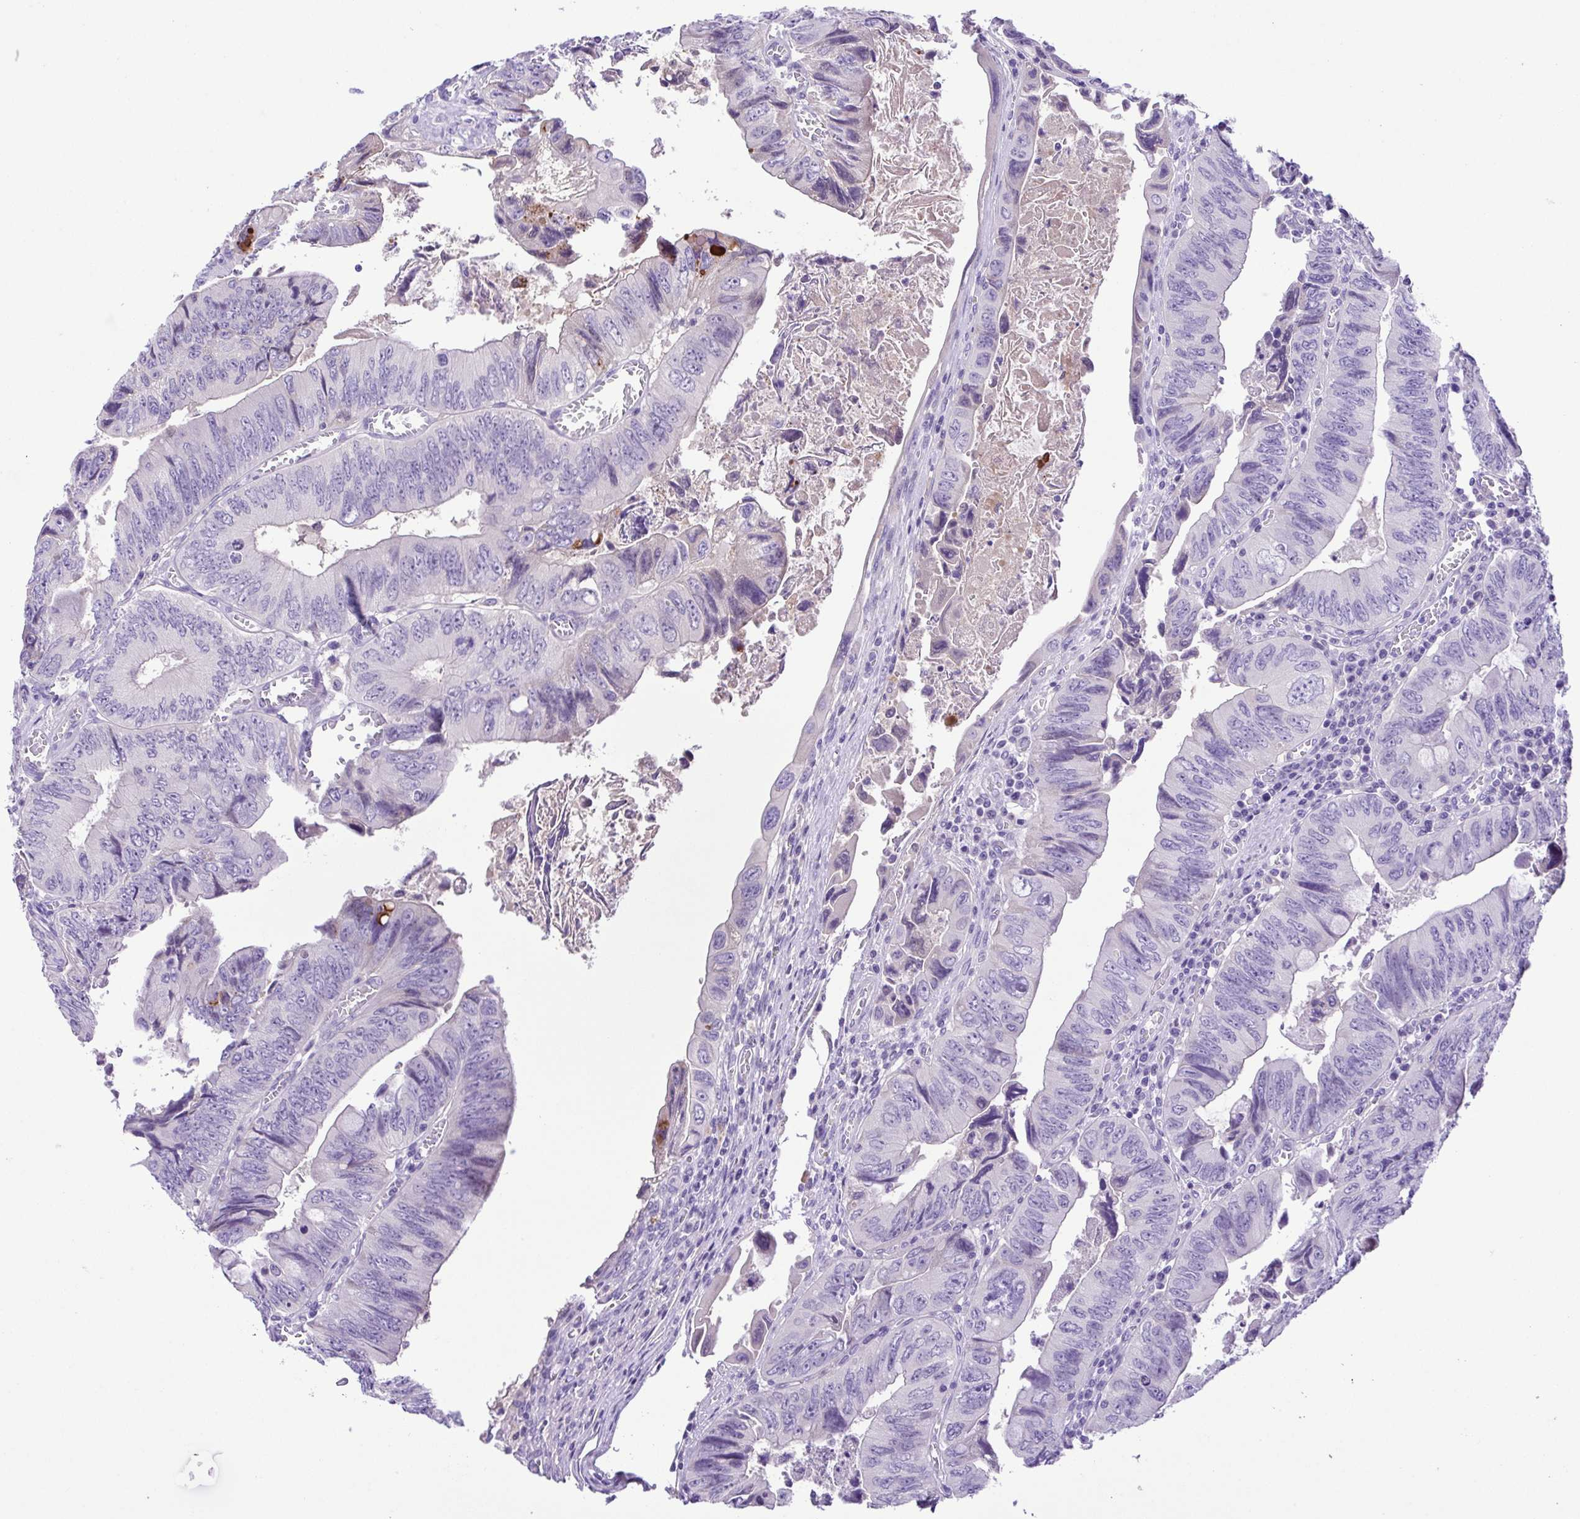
{"staining": {"intensity": "negative", "quantity": "none", "location": "none"}, "tissue": "colorectal cancer", "cell_type": "Tumor cells", "image_type": "cancer", "snomed": [{"axis": "morphology", "description": "Adenocarcinoma, NOS"}, {"axis": "topography", "description": "Colon"}], "caption": "Immunohistochemistry of human colorectal cancer (adenocarcinoma) reveals no positivity in tumor cells. (DAB immunohistochemistry (IHC), high magnification).", "gene": "IGFL1", "patient": {"sex": "female", "age": 84}}